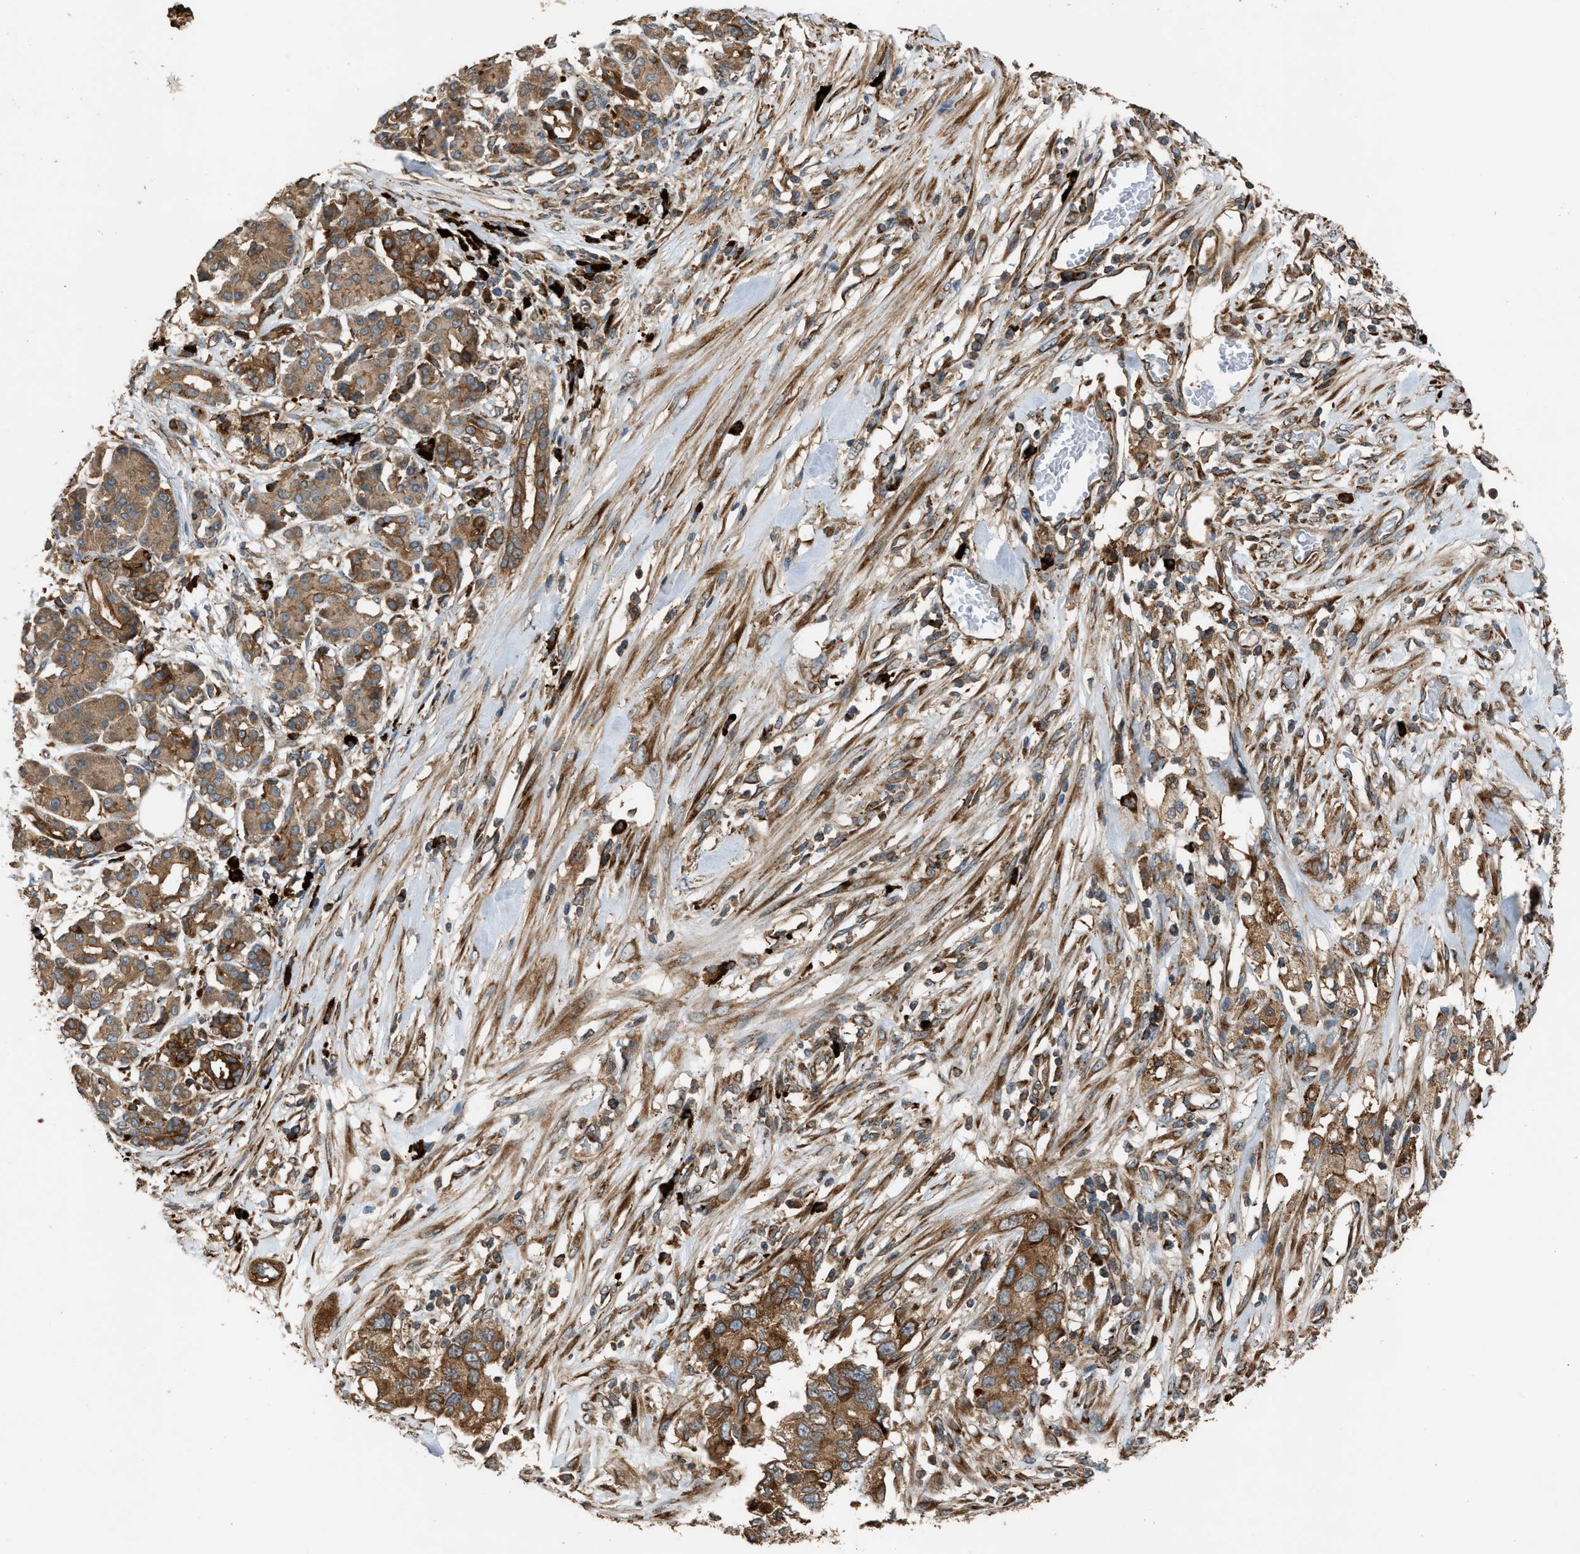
{"staining": {"intensity": "strong", "quantity": ">75%", "location": "cytoplasmic/membranous"}, "tissue": "pancreatic cancer", "cell_type": "Tumor cells", "image_type": "cancer", "snomed": [{"axis": "morphology", "description": "Adenocarcinoma, NOS"}, {"axis": "topography", "description": "Pancreas"}], "caption": "DAB immunohistochemical staining of human adenocarcinoma (pancreatic) exhibits strong cytoplasmic/membranous protein expression in about >75% of tumor cells. (DAB (3,3'-diaminobenzidine) IHC, brown staining for protein, blue staining for nuclei).", "gene": "BAIAP2L1", "patient": {"sex": "female", "age": 56}}